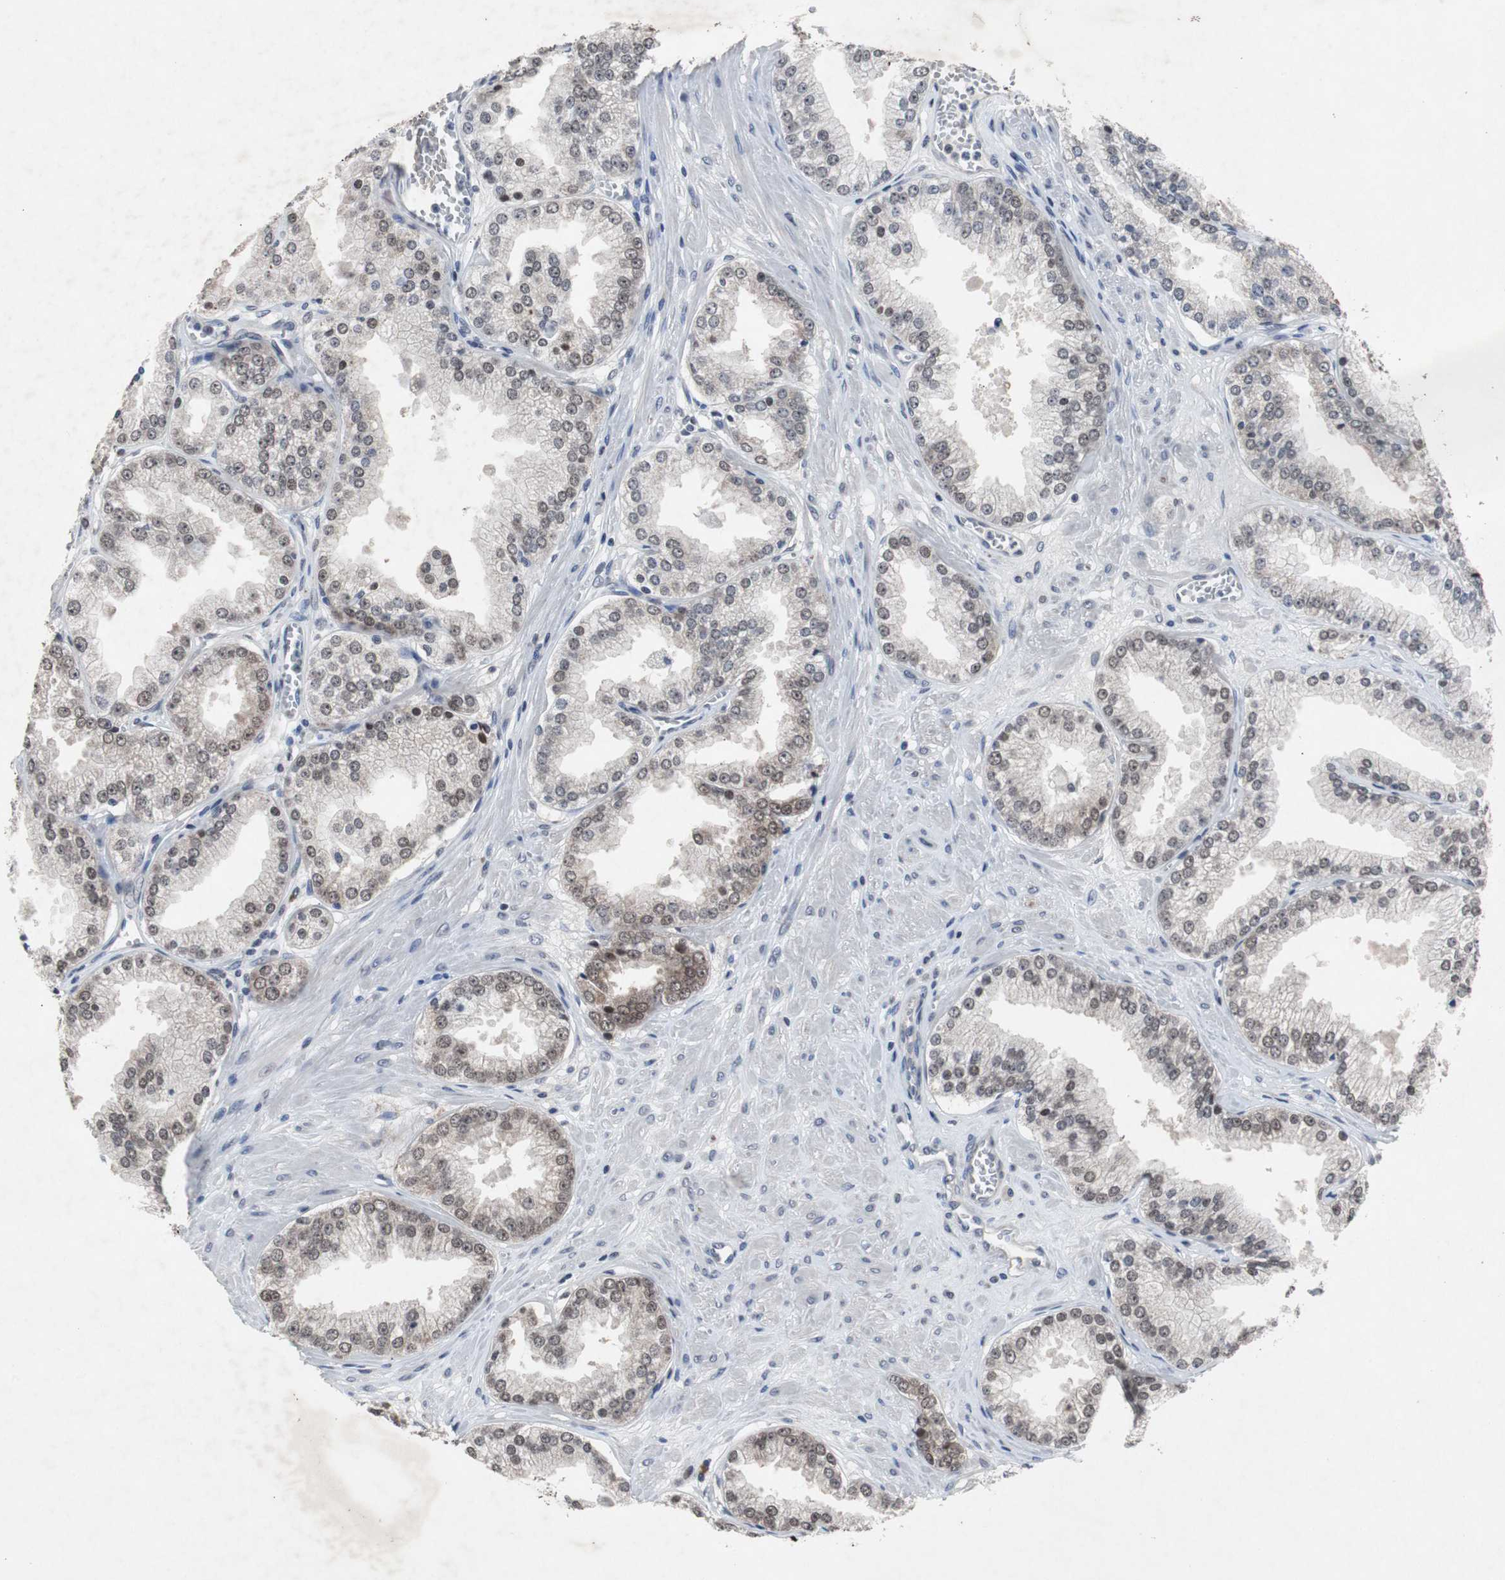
{"staining": {"intensity": "weak", "quantity": ">75%", "location": "nuclear"}, "tissue": "prostate cancer", "cell_type": "Tumor cells", "image_type": "cancer", "snomed": [{"axis": "morphology", "description": "Adenocarcinoma, High grade"}, {"axis": "topography", "description": "Prostate"}], "caption": "An IHC micrograph of tumor tissue is shown. Protein staining in brown shows weak nuclear positivity in prostate high-grade adenocarcinoma within tumor cells.", "gene": "RBM47", "patient": {"sex": "male", "age": 61}}